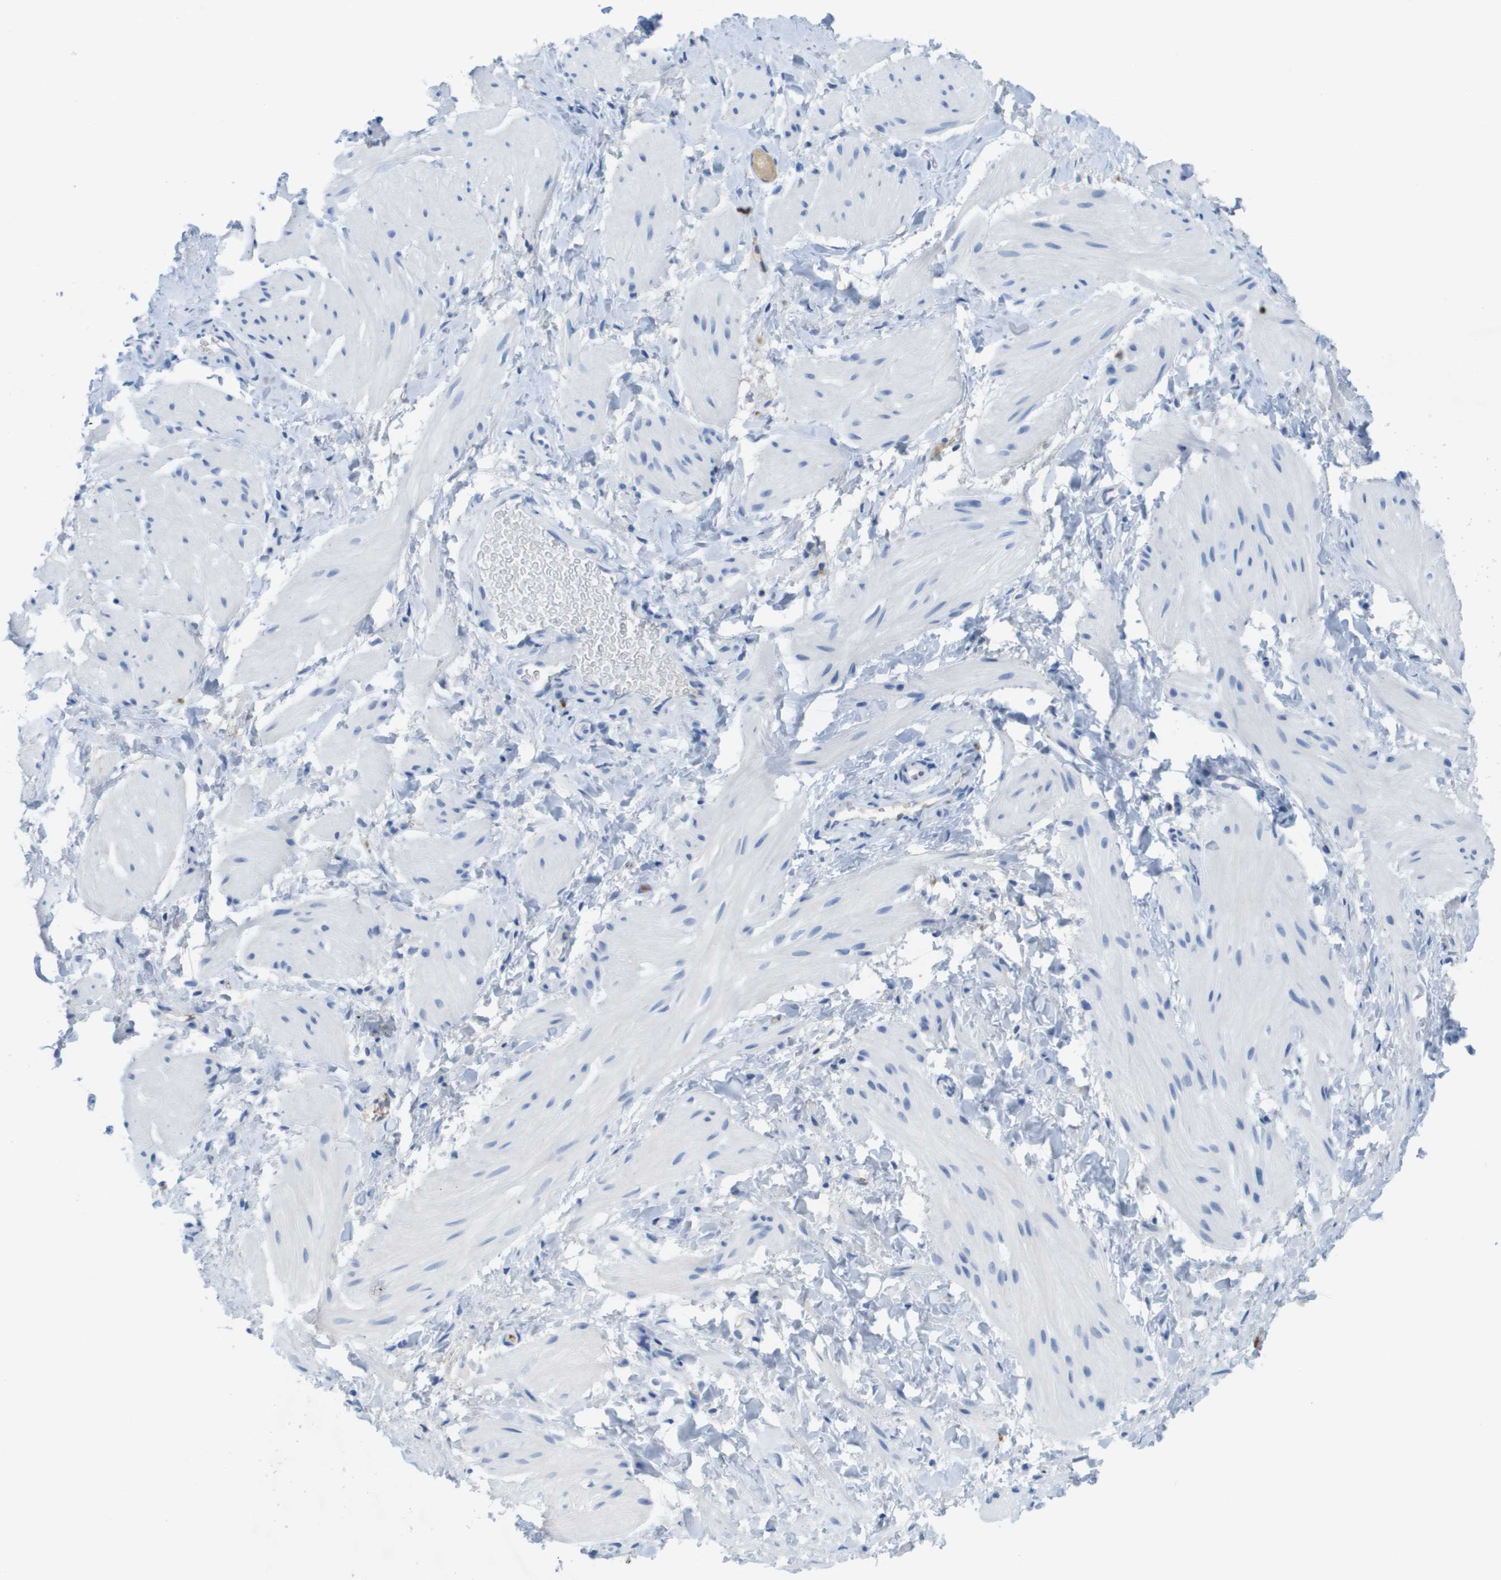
{"staining": {"intensity": "negative", "quantity": "none", "location": "none"}, "tissue": "smooth muscle", "cell_type": "Smooth muscle cells", "image_type": "normal", "snomed": [{"axis": "morphology", "description": "Normal tissue, NOS"}, {"axis": "topography", "description": "Smooth muscle"}], "caption": "Histopathology image shows no significant protein staining in smooth muscle cells of normal smooth muscle. (DAB IHC visualized using brightfield microscopy, high magnification).", "gene": "GPR18", "patient": {"sex": "male", "age": 16}}